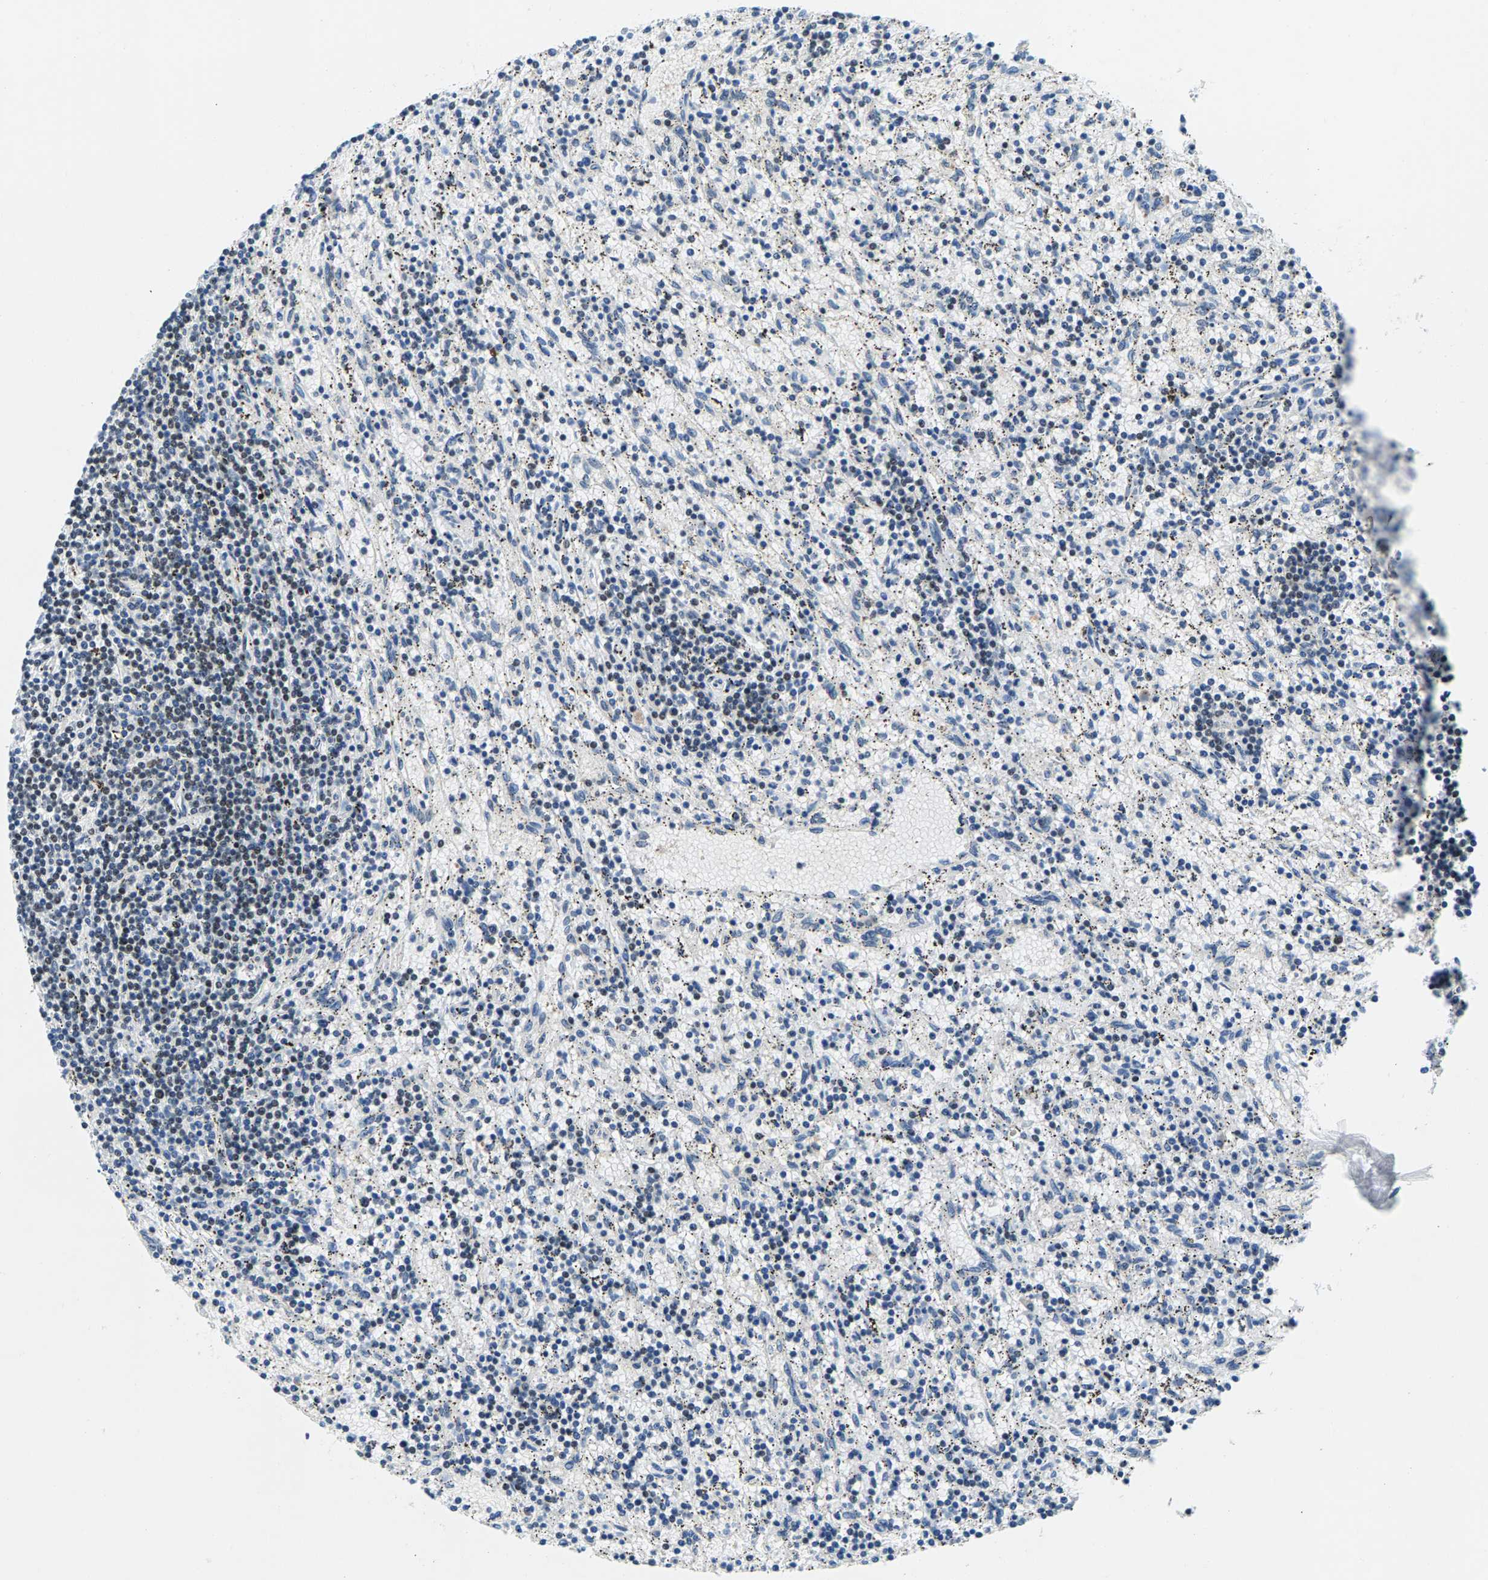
{"staining": {"intensity": "weak", "quantity": "25%-75%", "location": "nuclear"}, "tissue": "lymphoma", "cell_type": "Tumor cells", "image_type": "cancer", "snomed": [{"axis": "morphology", "description": "Malignant lymphoma, non-Hodgkin's type, Low grade"}, {"axis": "topography", "description": "Spleen"}], "caption": "The immunohistochemical stain shows weak nuclear positivity in tumor cells of lymphoma tissue.", "gene": "ATF2", "patient": {"sex": "male", "age": 76}}